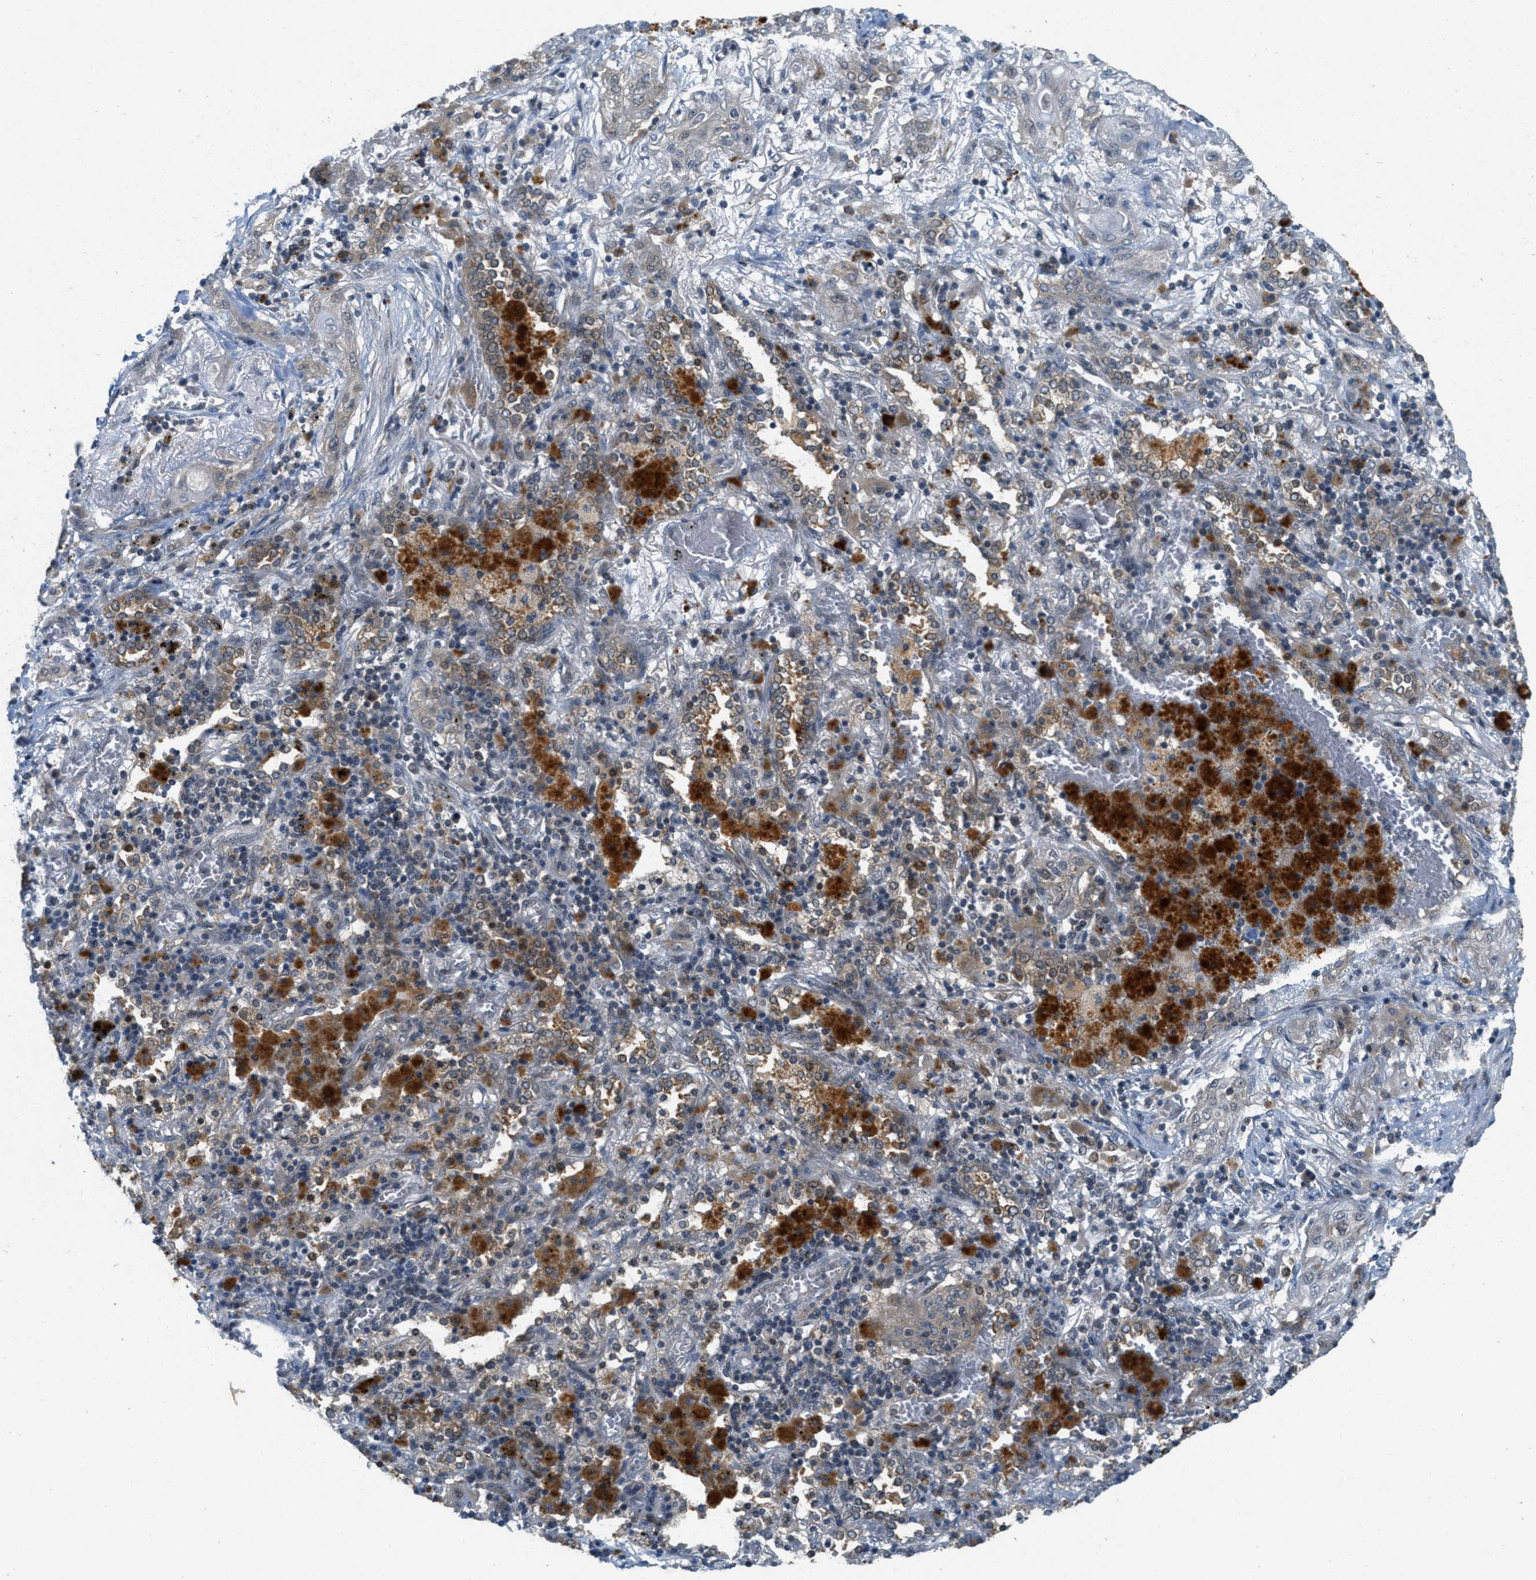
{"staining": {"intensity": "weak", "quantity": "<25%", "location": "cytoplasmic/membranous"}, "tissue": "lung cancer", "cell_type": "Tumor cells", "image_type": "cancer", "snomed": [{"axis": "morphology", "description": "Squamous cell carcinoma, NOS"}, {"axis": "topography", "description": "Lung"}], "caption": "Squamous cell carcinoma (lung) stained for a protein using immunohistochemistry (IHC) demonstrates no positivity tumor cells.", "gene": "SIGMAR1", "patient": {"sex": "female", "age": 47}}